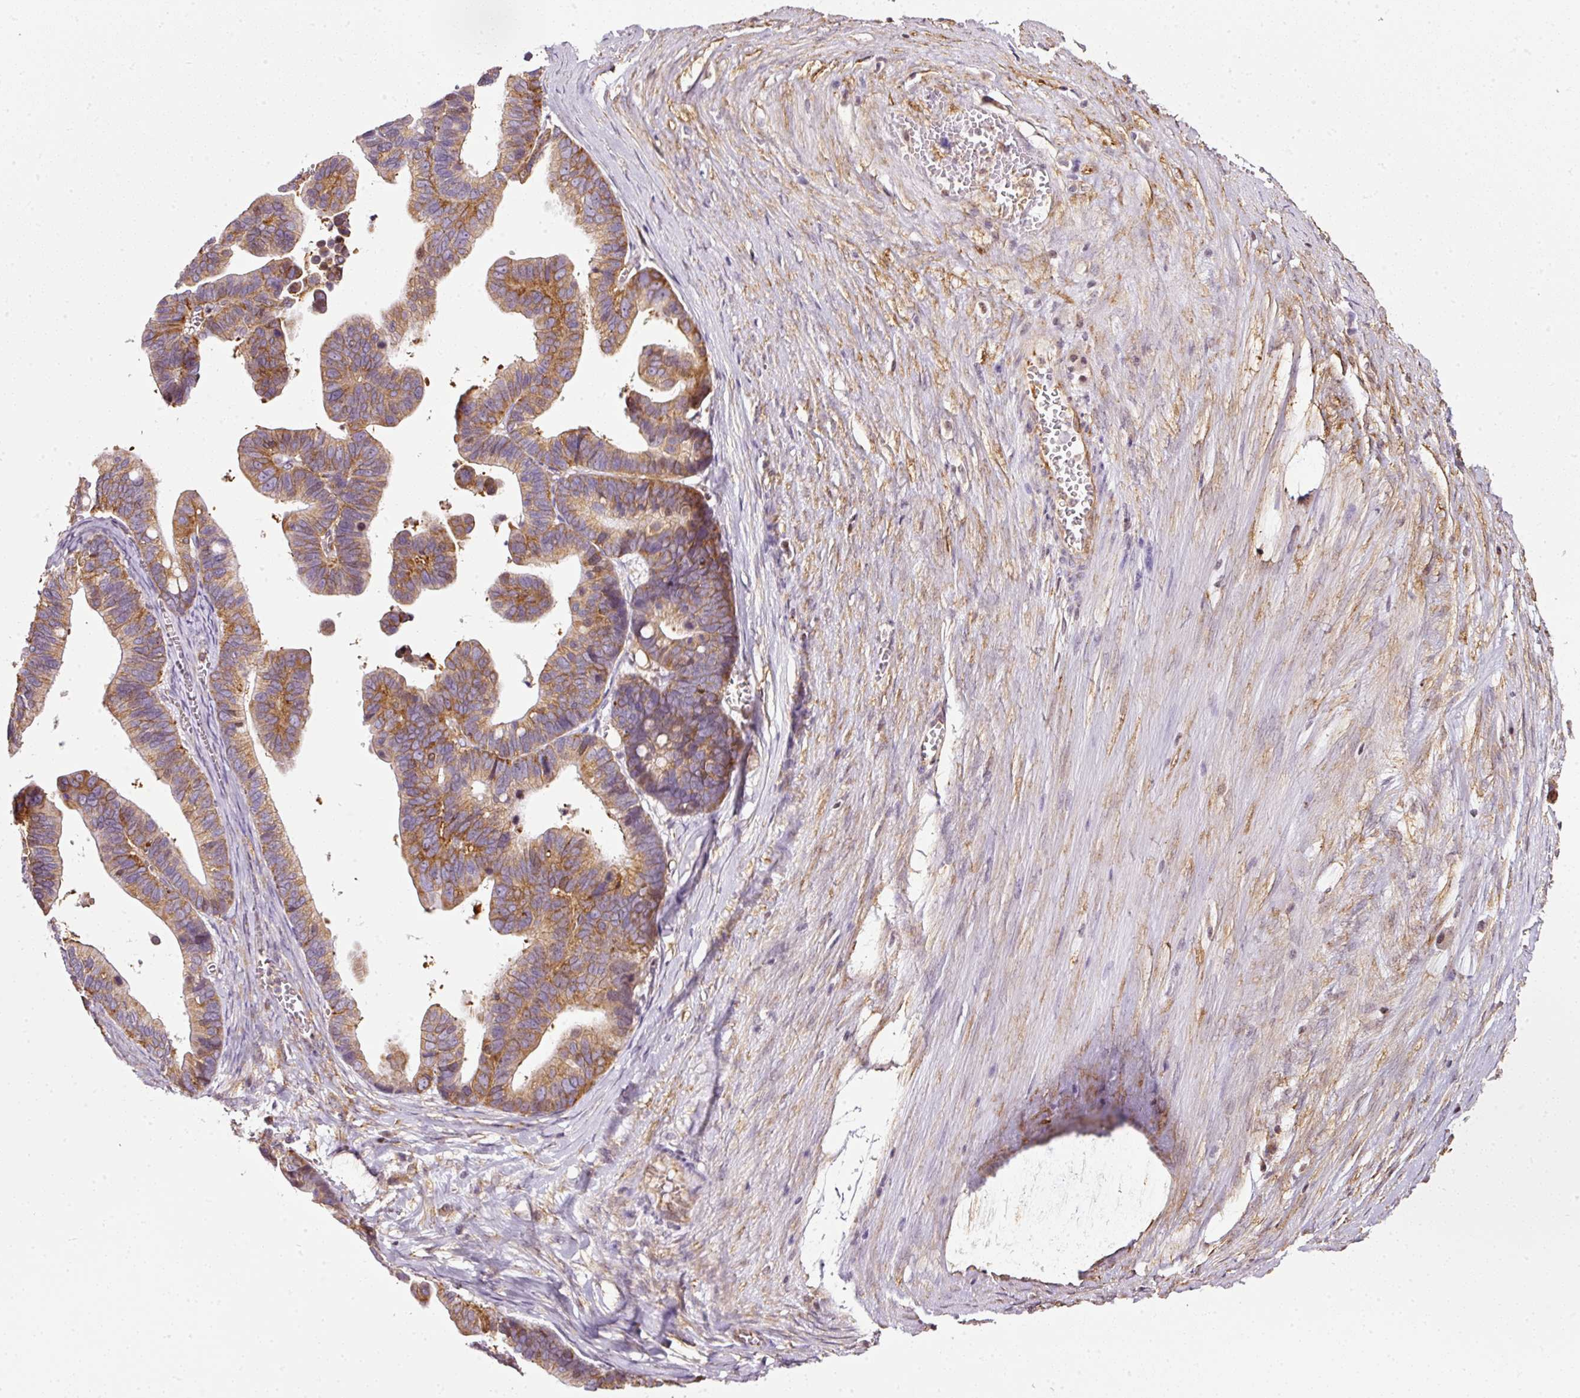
{"staining": {"intensity": "moderate", "quantity": ">75%", "location": "cytoplasmic/membranous"}, "tissue": "ovarian cancer", "cell_type": "Tumor cells", "image_type": "cancer", "snomed": [{"axis": "morphology", "description": "Cystadenocarcinoma, serous, NOS"}, {"axis": "topography", "description": "Ovary"}], "caption": "High-power microscopy captured an immunohistochemistry (IHC) micrograph of ovarian cancer (serous cystadenocarcinoma), revealing moderate cytoplasmic/membranous staining in about >75% of tumor cells. The protein is stained brown, and the nuclei are stained in blue (DAB (3,3'-diaminobenzidine) IHC with brightfield microscopy, high magnification).", "gene": "SCNM1", "patient": {"sex": "female", "age": 56}}